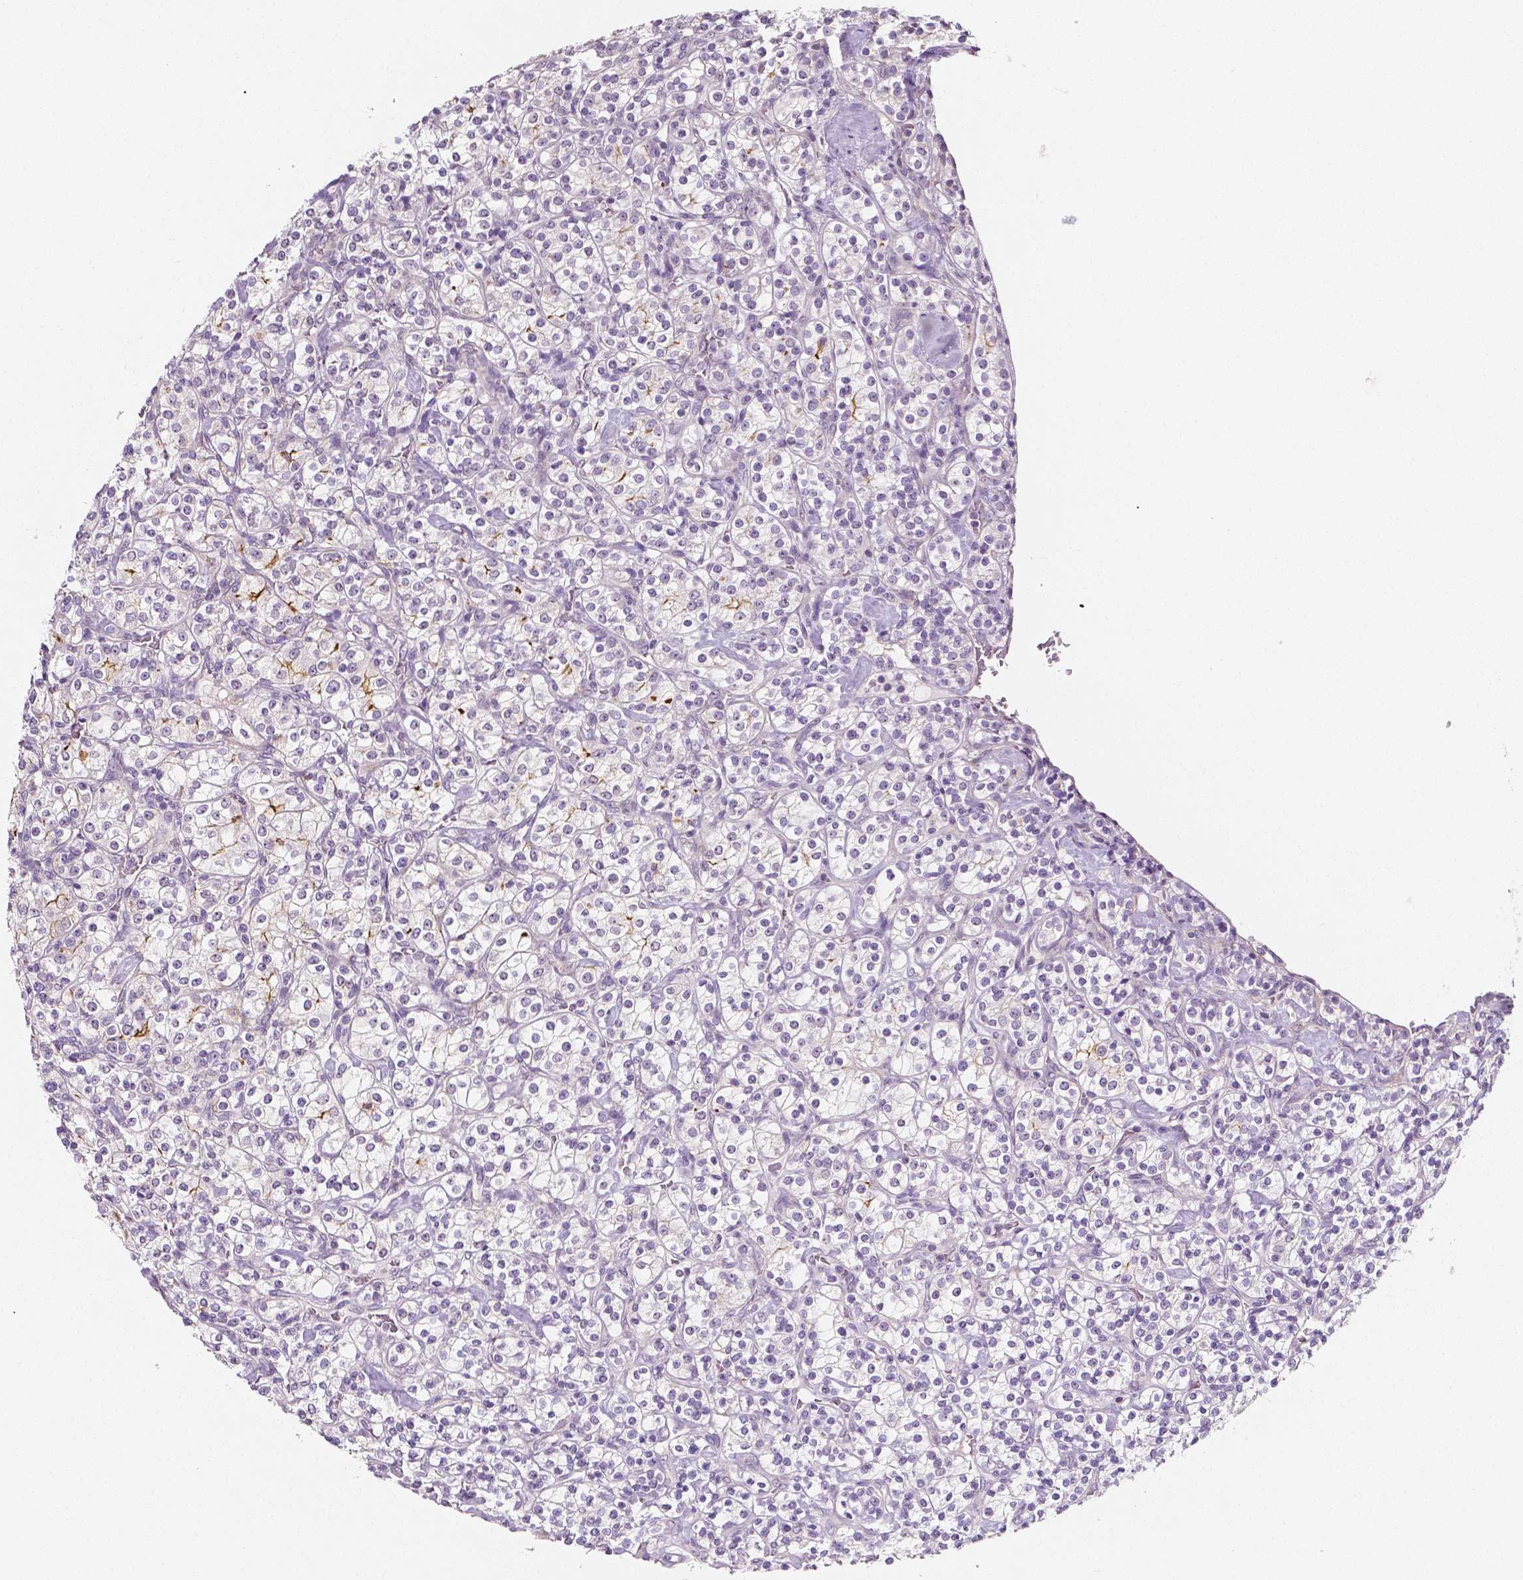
{"staining": {"intensity": "negative", "quantity": "none", "location": "none"}, "tissue": "renal cancer", "cell_type": "Tumor cells", "image_type": "cancer", "snomed": [{"axis": "morphology", "description": "Adenocarcinoma, NOS"}, {"axis": "topography", "description": "Kidney"}], "caption": "DAB immunohistochemical staining of human renal cancer (adenocarcinoma) shows no significant staining in tumor cells.", "gene": "C1orf167", "patient": {"sex": "male", "age": 77}}